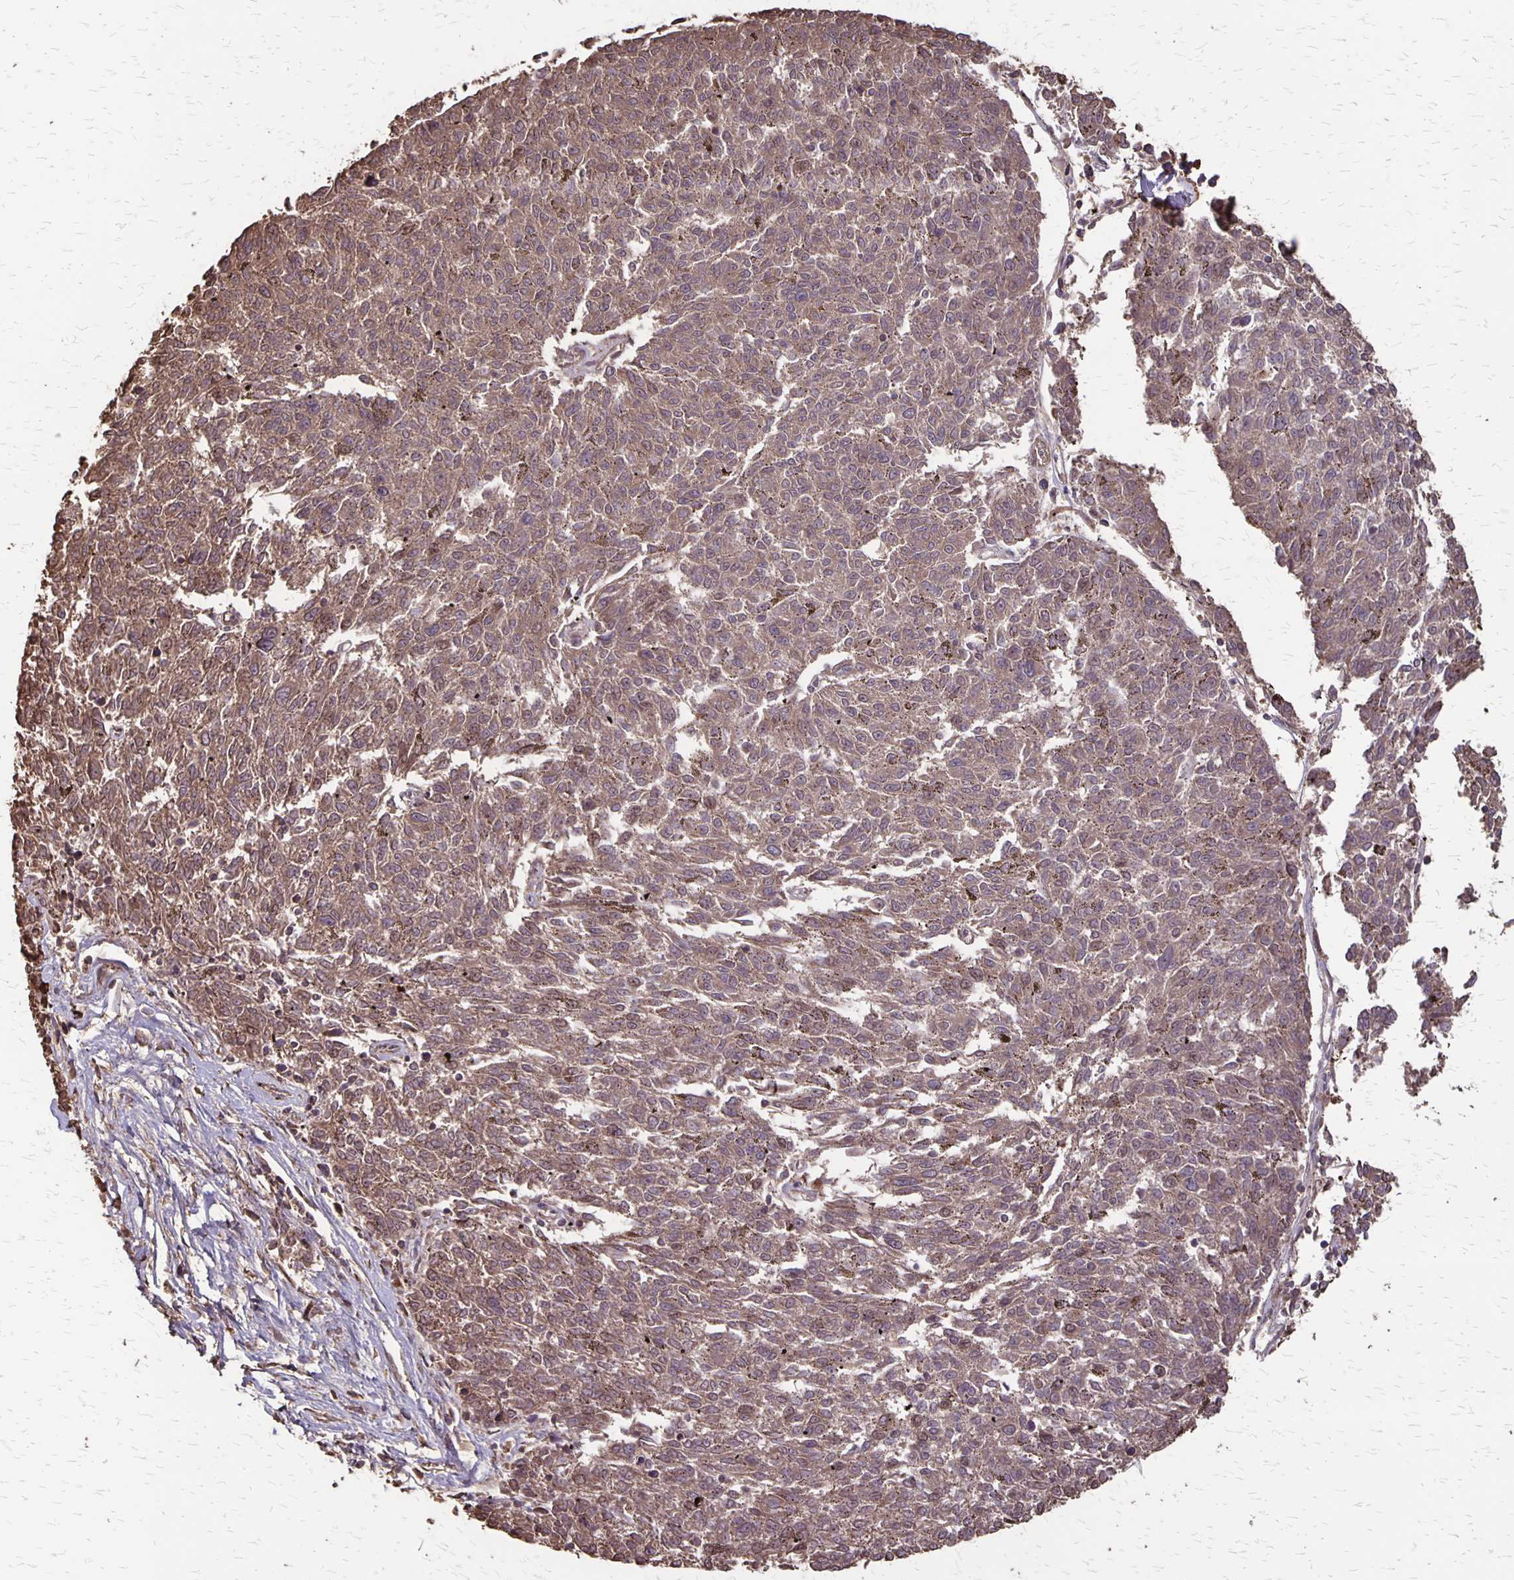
{"staining": {"intensity": "weak", "quantity": "25%-75%", "location": "cytoplasmic/membranous"}, "tissue": "melanoma", "cell_type": "Tumor cells", "image_type": "cancer", "snomed": [{"axis": "morphology", "description": "Malignant melanoma, NOS"}, {"axis": "topography", "description": "Skin"}], "caption": "Malignant melanoma tissue reveals weak cytoplasmic/membranous staining in approximately 25%-75% of tumor cells, visualized by immunohistochemistry.", "gene": "PROM2", "patient": {"sex": "female", "age": 72}}